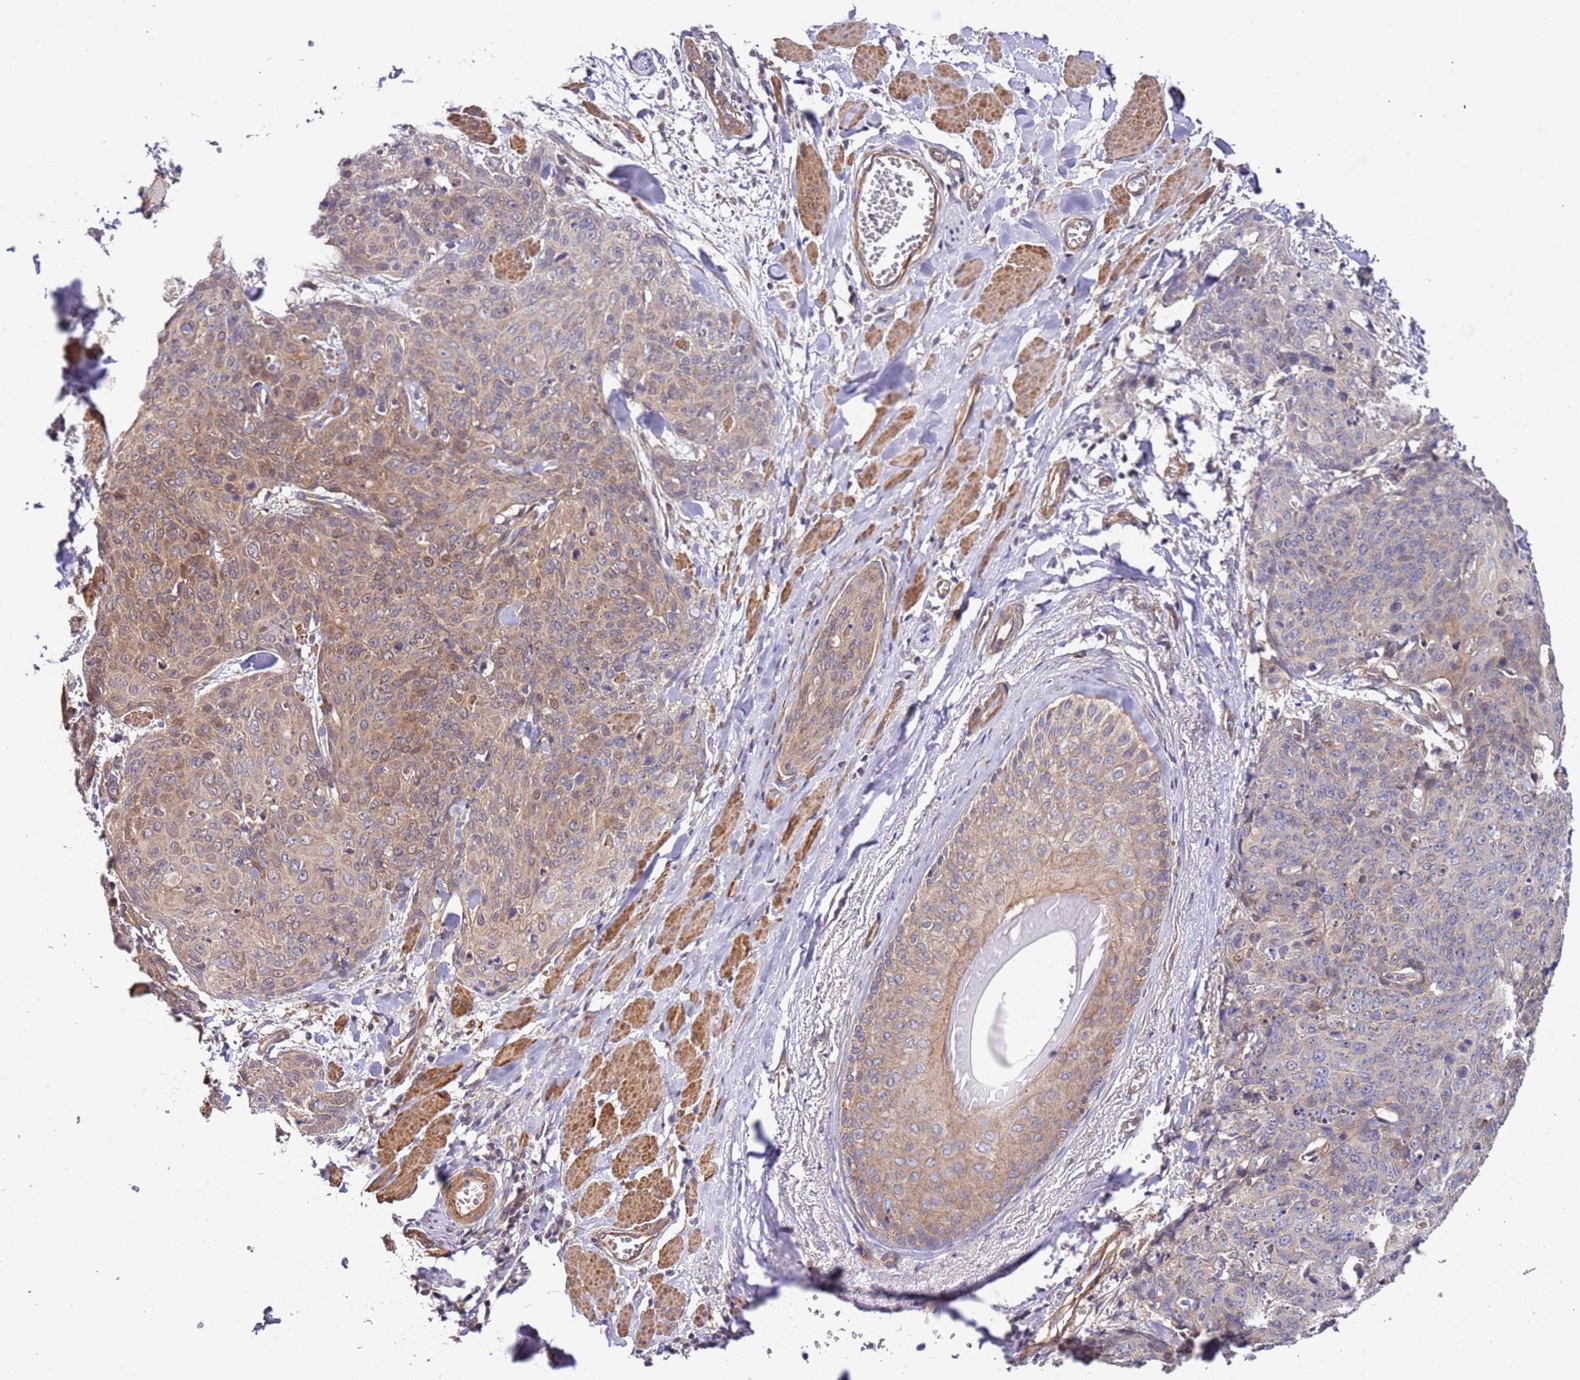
{"staining": {"intensity": "weak", "quantity": "25%-75%", "location": "cytoplasmic/membranous"}, "tissue": "skin cancer", "cell_type": "Tumor cells", "image_type": "cancer", "snomed": [{"axis": "morphology", "description": "Squamous cell carcinoma, NOS"}, {"axis": "topography", "description": "Skin"}, {"axis": "topography", "description": "Vulva"}], "caption": "IHC of human skin squamous cell carcinoma shows low levels of weak cytoplasmic/membranous positivity in about 25%-75% of tumor cells.", "gene": "LAMB4", "patient": {"sex": "female", "age": 85}}